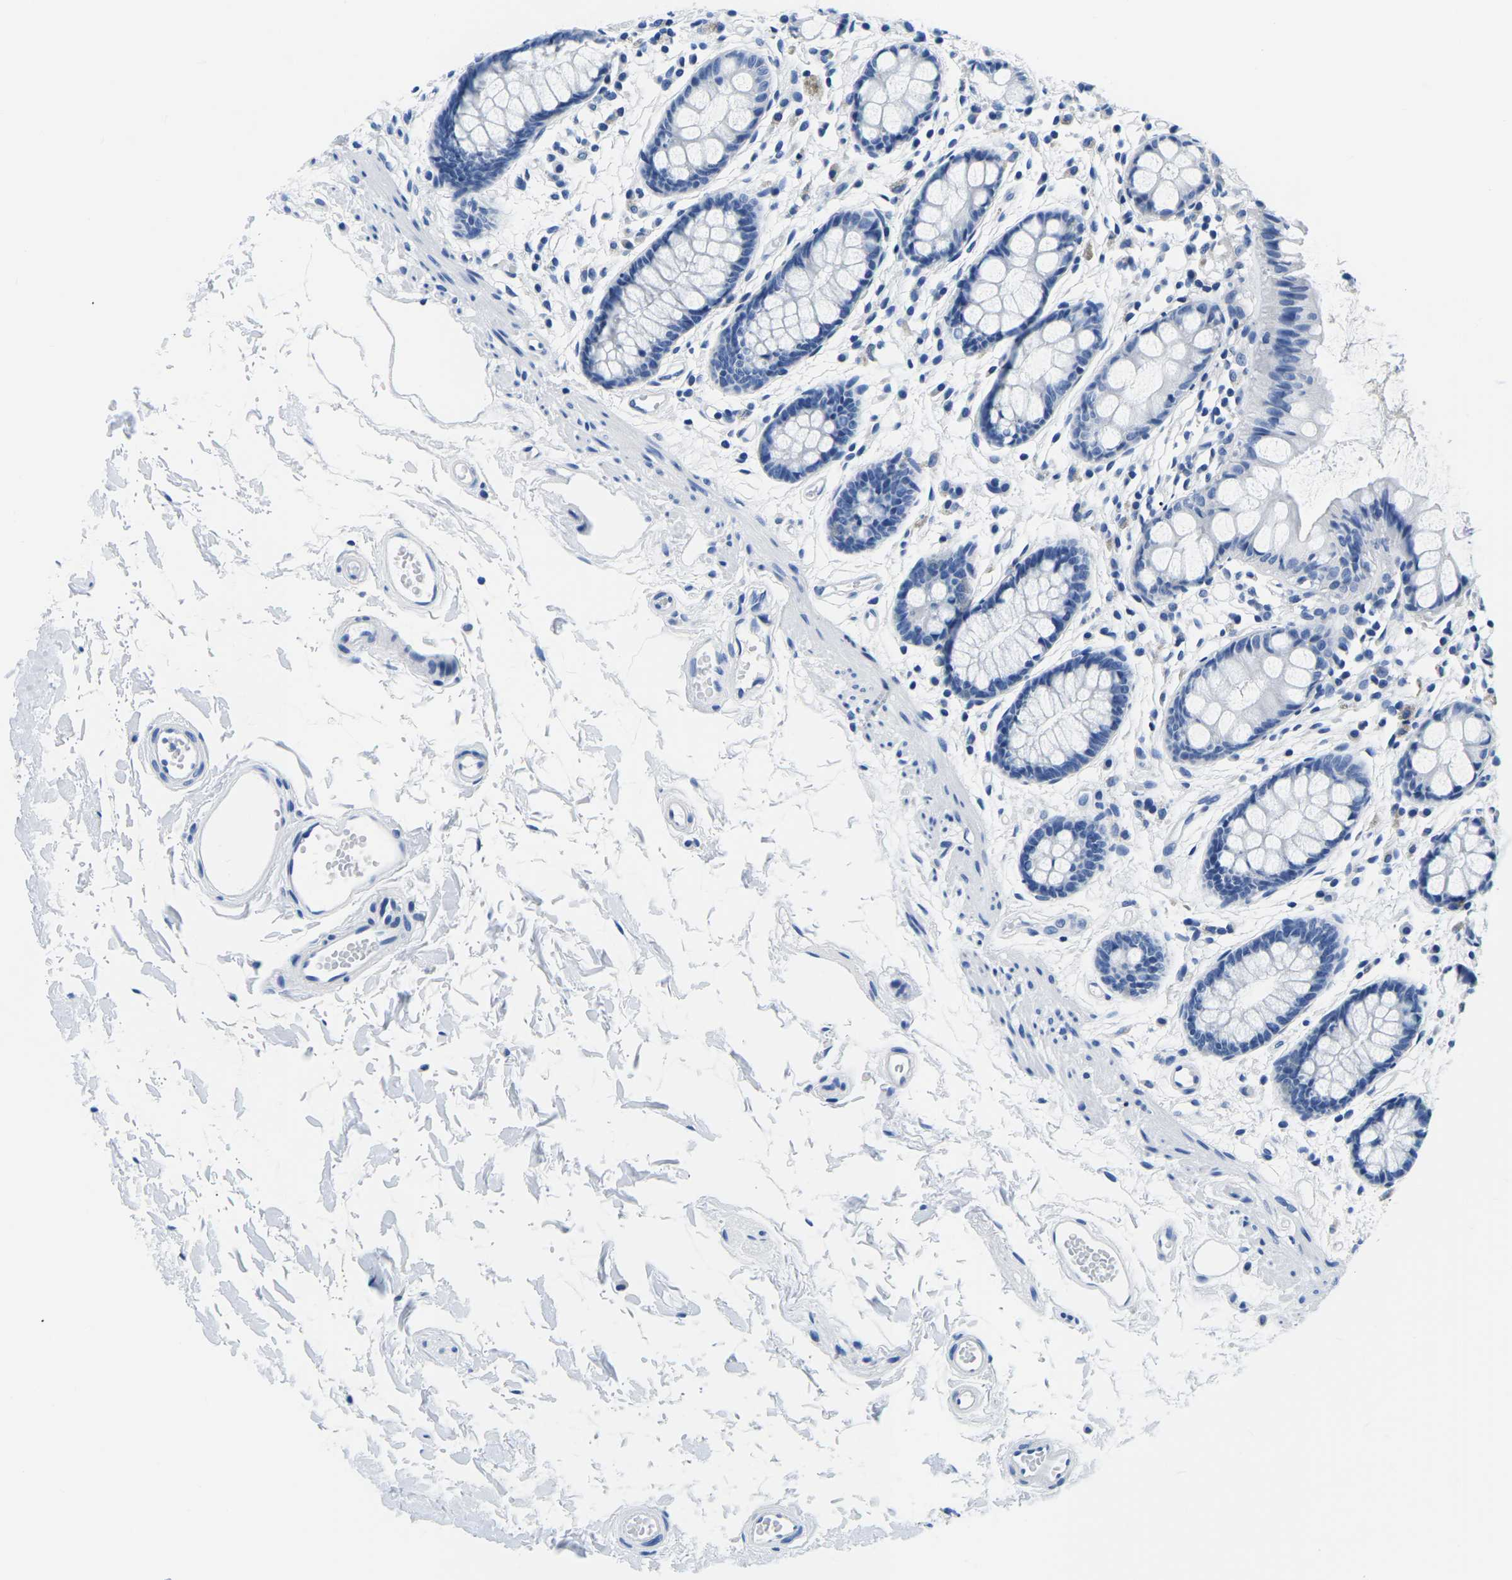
{"staining": {"intensity": "negative", "quantity": "none", "location": "none"}, "tissue": "rectum", "cell_type": "Glandular cells", "image_type": "normal", "snomed": [{"axis": "morphology", "description": "Normal tissue, NOS"}, {"axis": "topography", "description": "Rectum"}], "caption": "DAB immunohistochemical staining of normal human rectum displays no significant expression in glandular cells. (IHC, brightfield microscopy, high magnification).", "gene": "CYP1A2", "patient": {"sex": "female", "age": 66}}